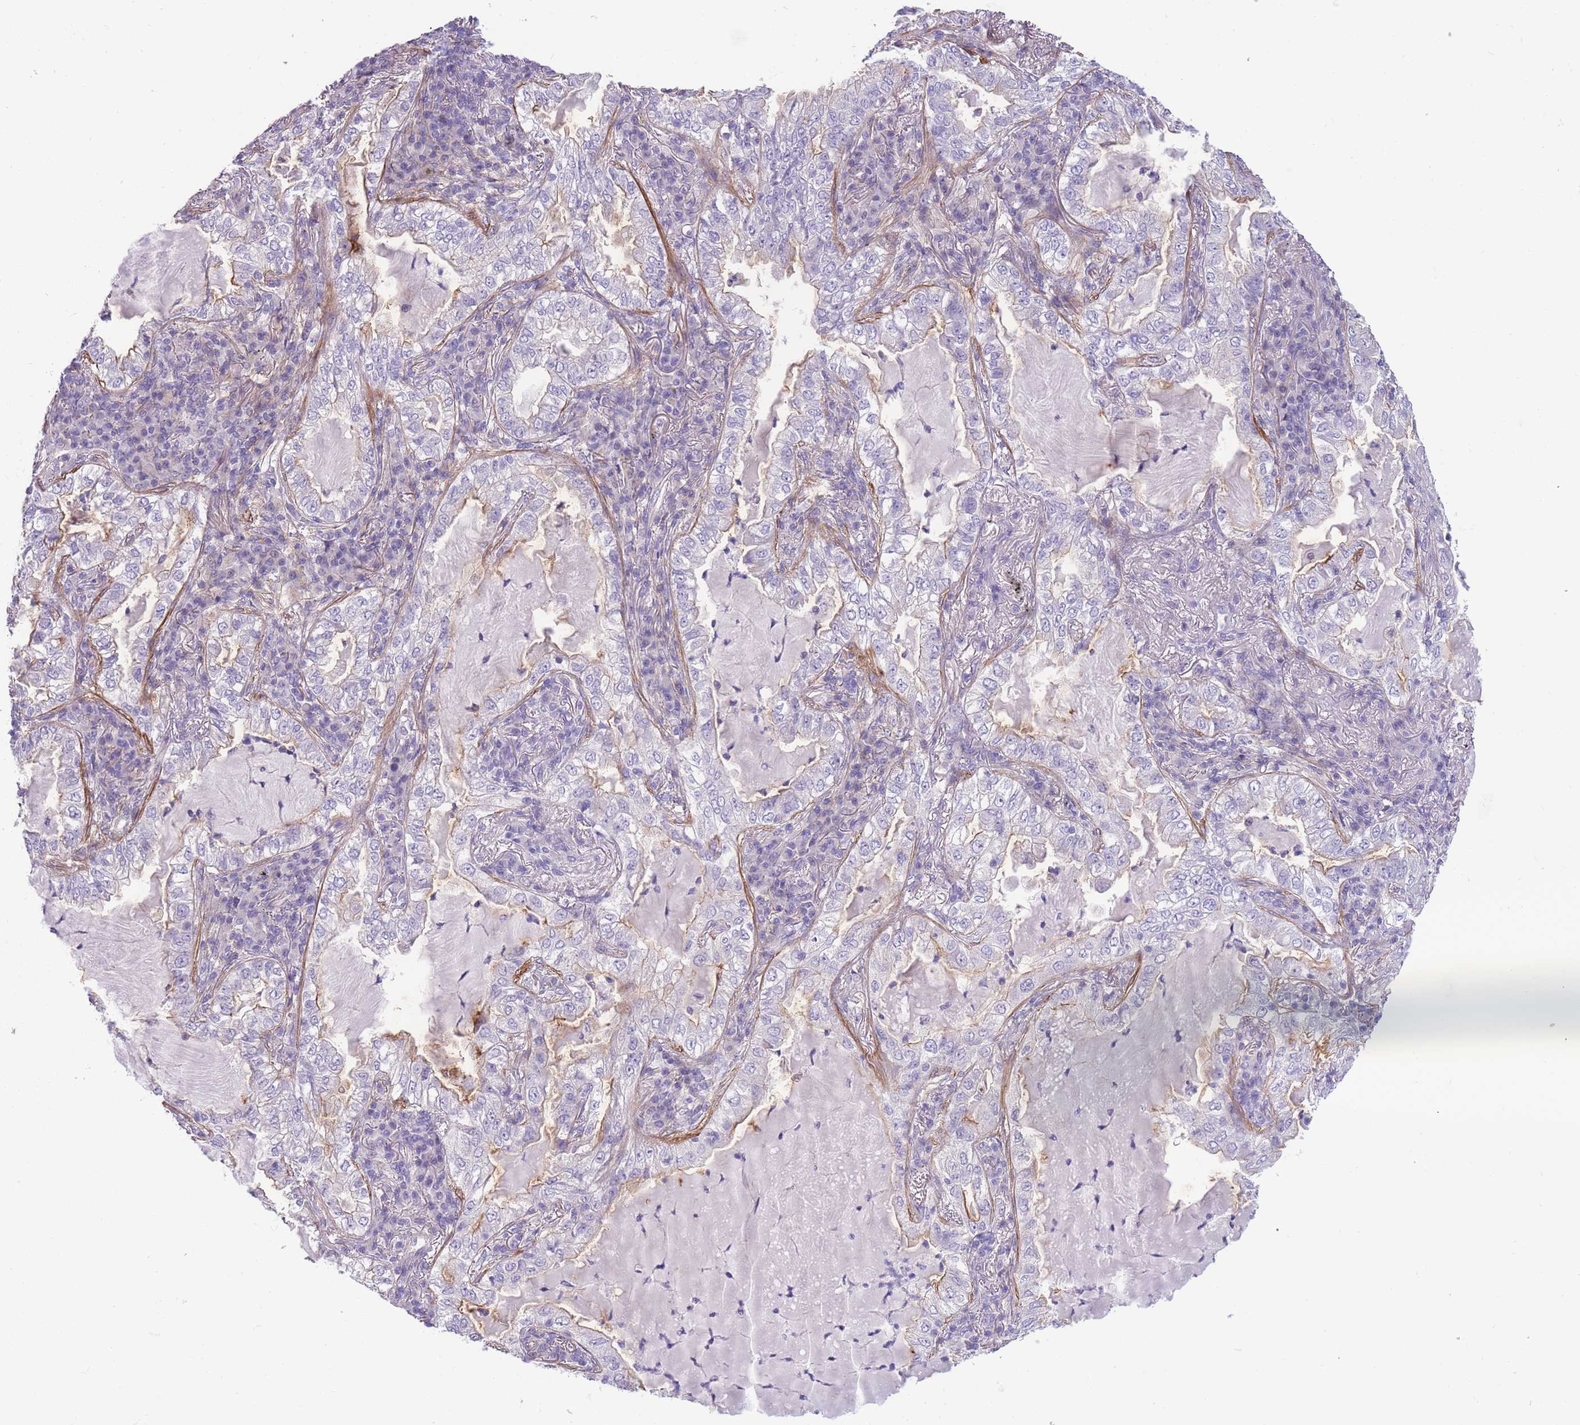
{"staining": {"intensity": "negative", "quantity": "none", "location": "none"}, "tissue": "lung cancer", "cell_type": "Tumor cells", "image_type": "cancer", "snomed": [{"axis": "morphology", "description": "Adenocarcinoma, NOS"}, {"axis": "topography", "description": "Lung"}], "caption": "The immunohistochemistry histopathology image has no significant expression in tumor cells of lung adenocarcinoma tissue.", "gene": "FAM124A", "patient": {"sex": "female", "age": 73}}